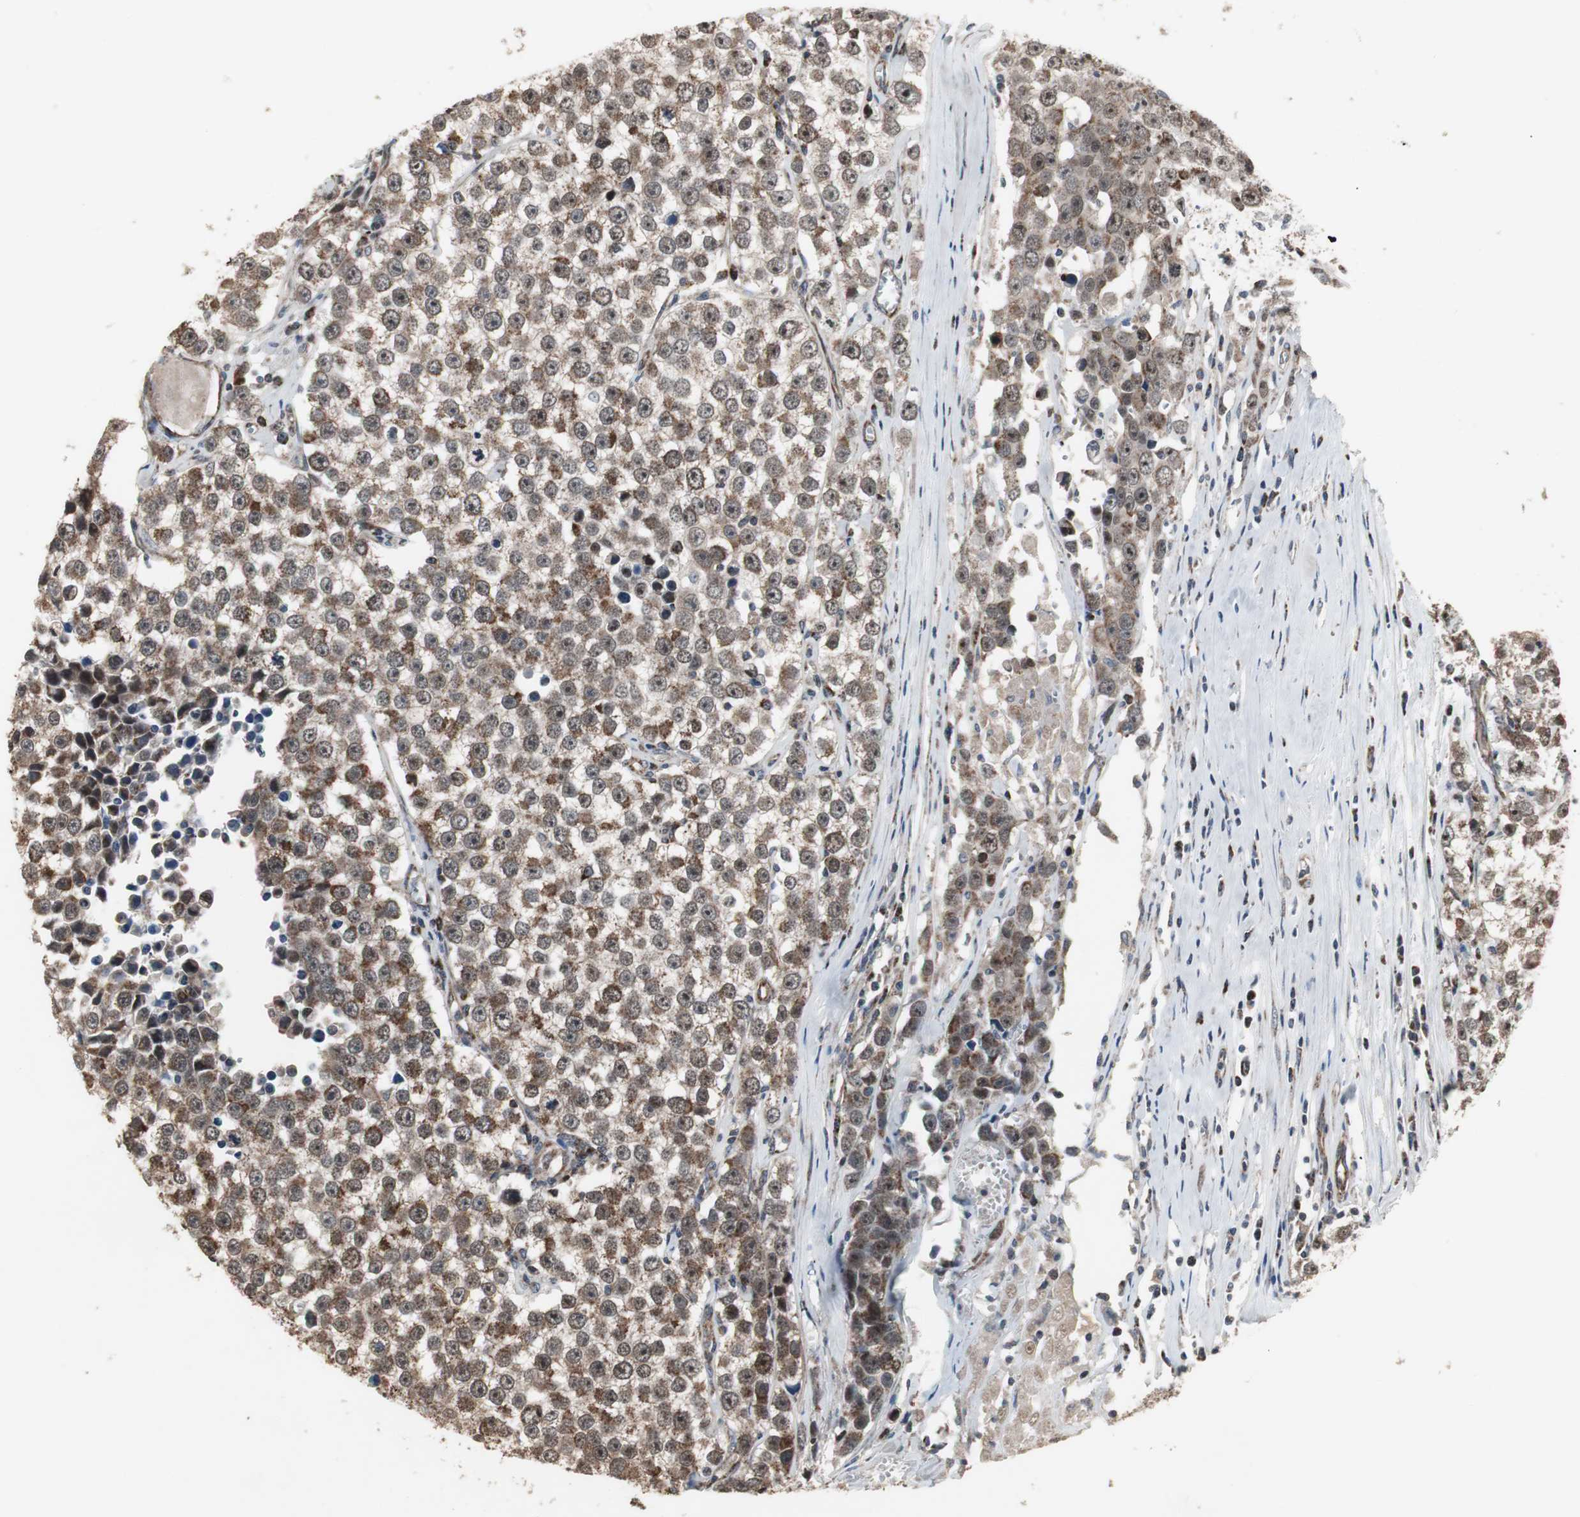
{"staining": {"intensity": "moderate", "quantity": ">75%", "location": "cytoplasmic/membranous"}, "tissue": "testis cancer", "cell_type": "Tumor cells", "image_type": "cancer", "snomed": [{"axis": "morphology", "description": "Seminoma, NOS"}, {"axis": "morphology", "description": "Carcinoma, Embryonal, NOS"}, {"axis": "topography", "description": "Testis"}], "caption": "Human testis embryonal carcinoma stained with a protein marker reveals moderate staining in tumor cells.", "gene": "MRPL40", "patient": {"sex": "male", "age": 52}}